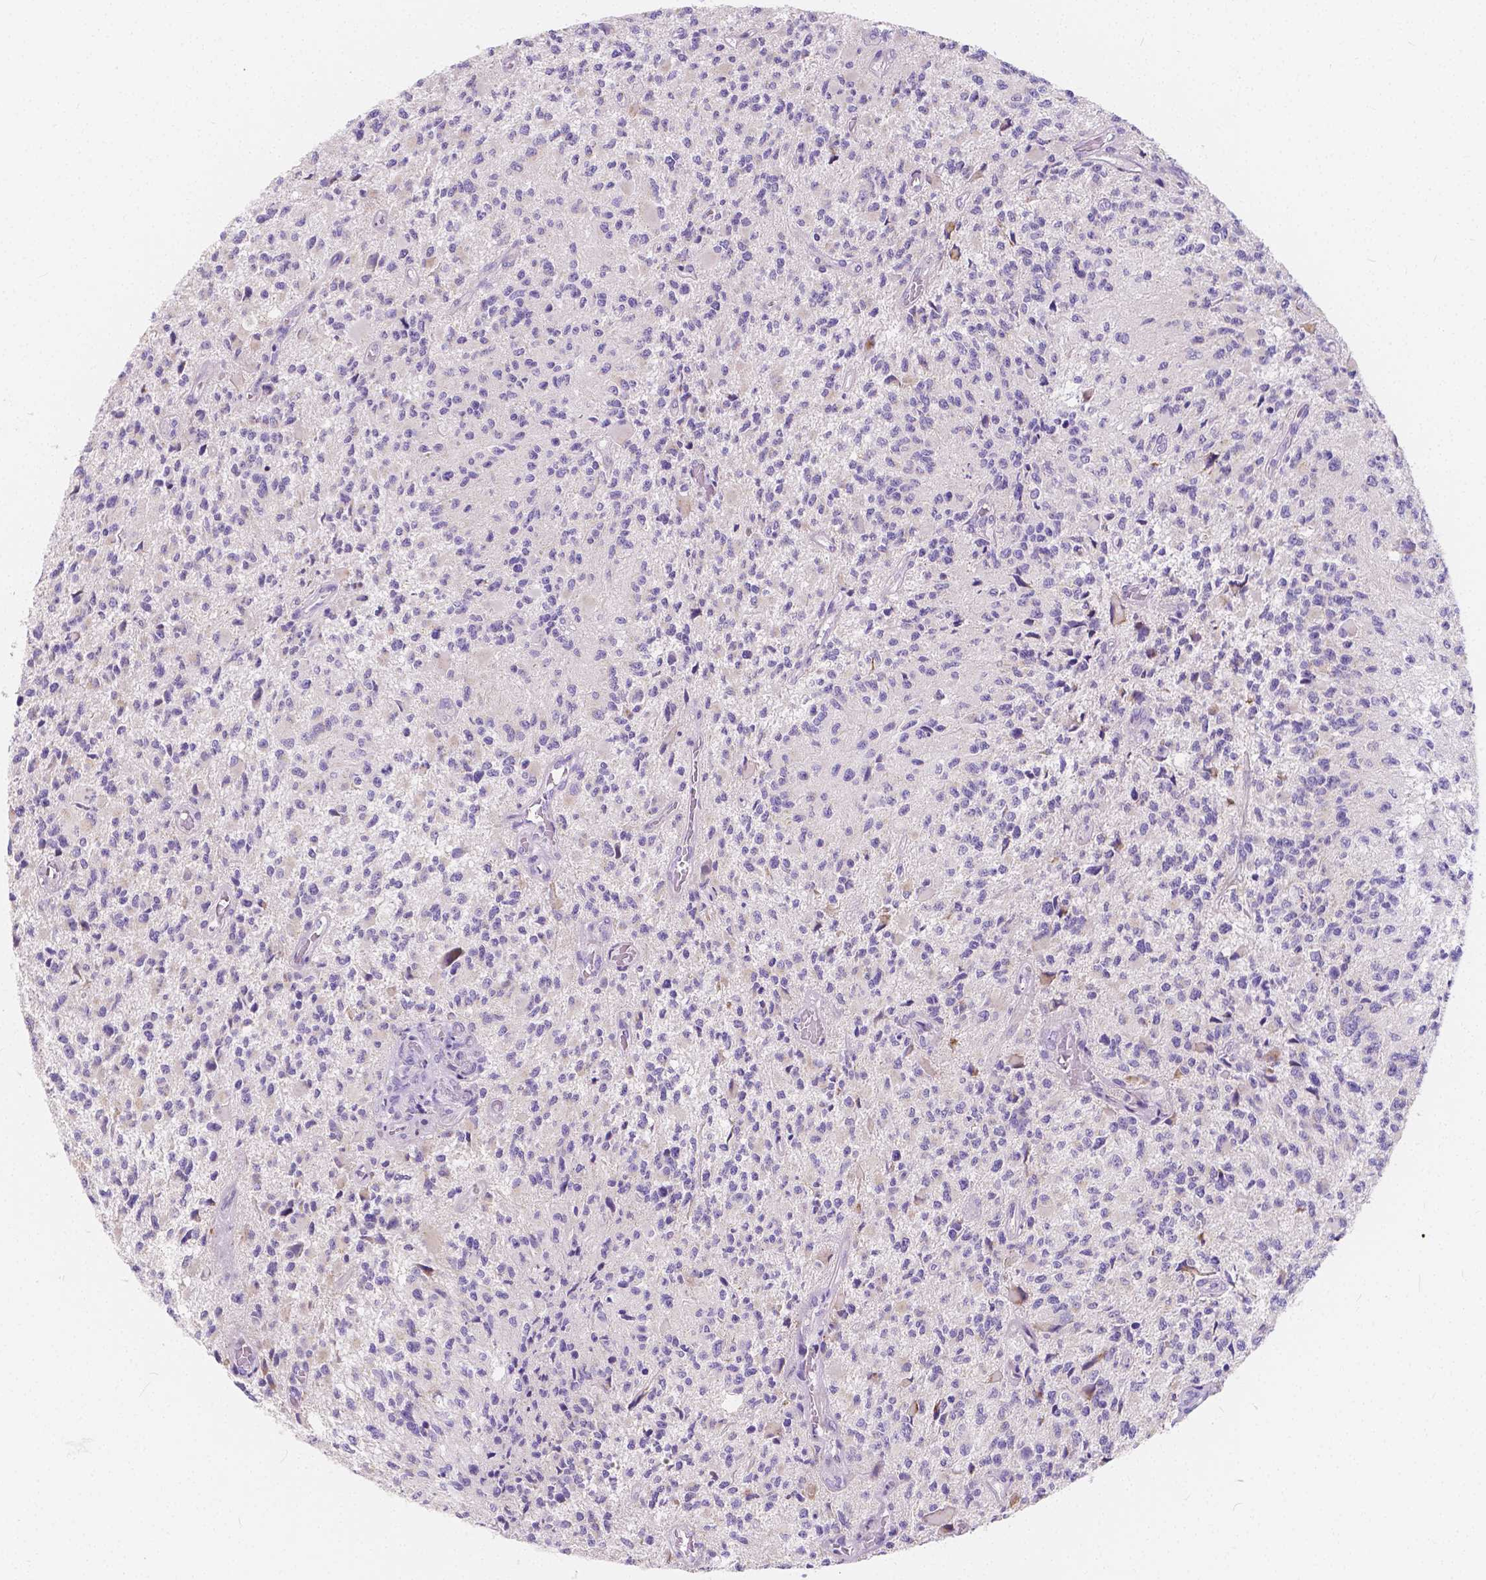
{"staining": {"intensity": "negative", "quantity": "none", "location": "none"}, "tissue": "glioma", "cell_type": "Tumor cells", "image_type": "cancer", "snomed": [{"axis": "morphology", "description": "Glioma, malignant, High grade"}, {"axis": "topography", "description": "Brain"}], "caption": "Tumor cells are negative for brown protein staining in malignant glioma (high-grade).", "gene": "RNF186", "patient": {"sex": "female", "age": 63}}